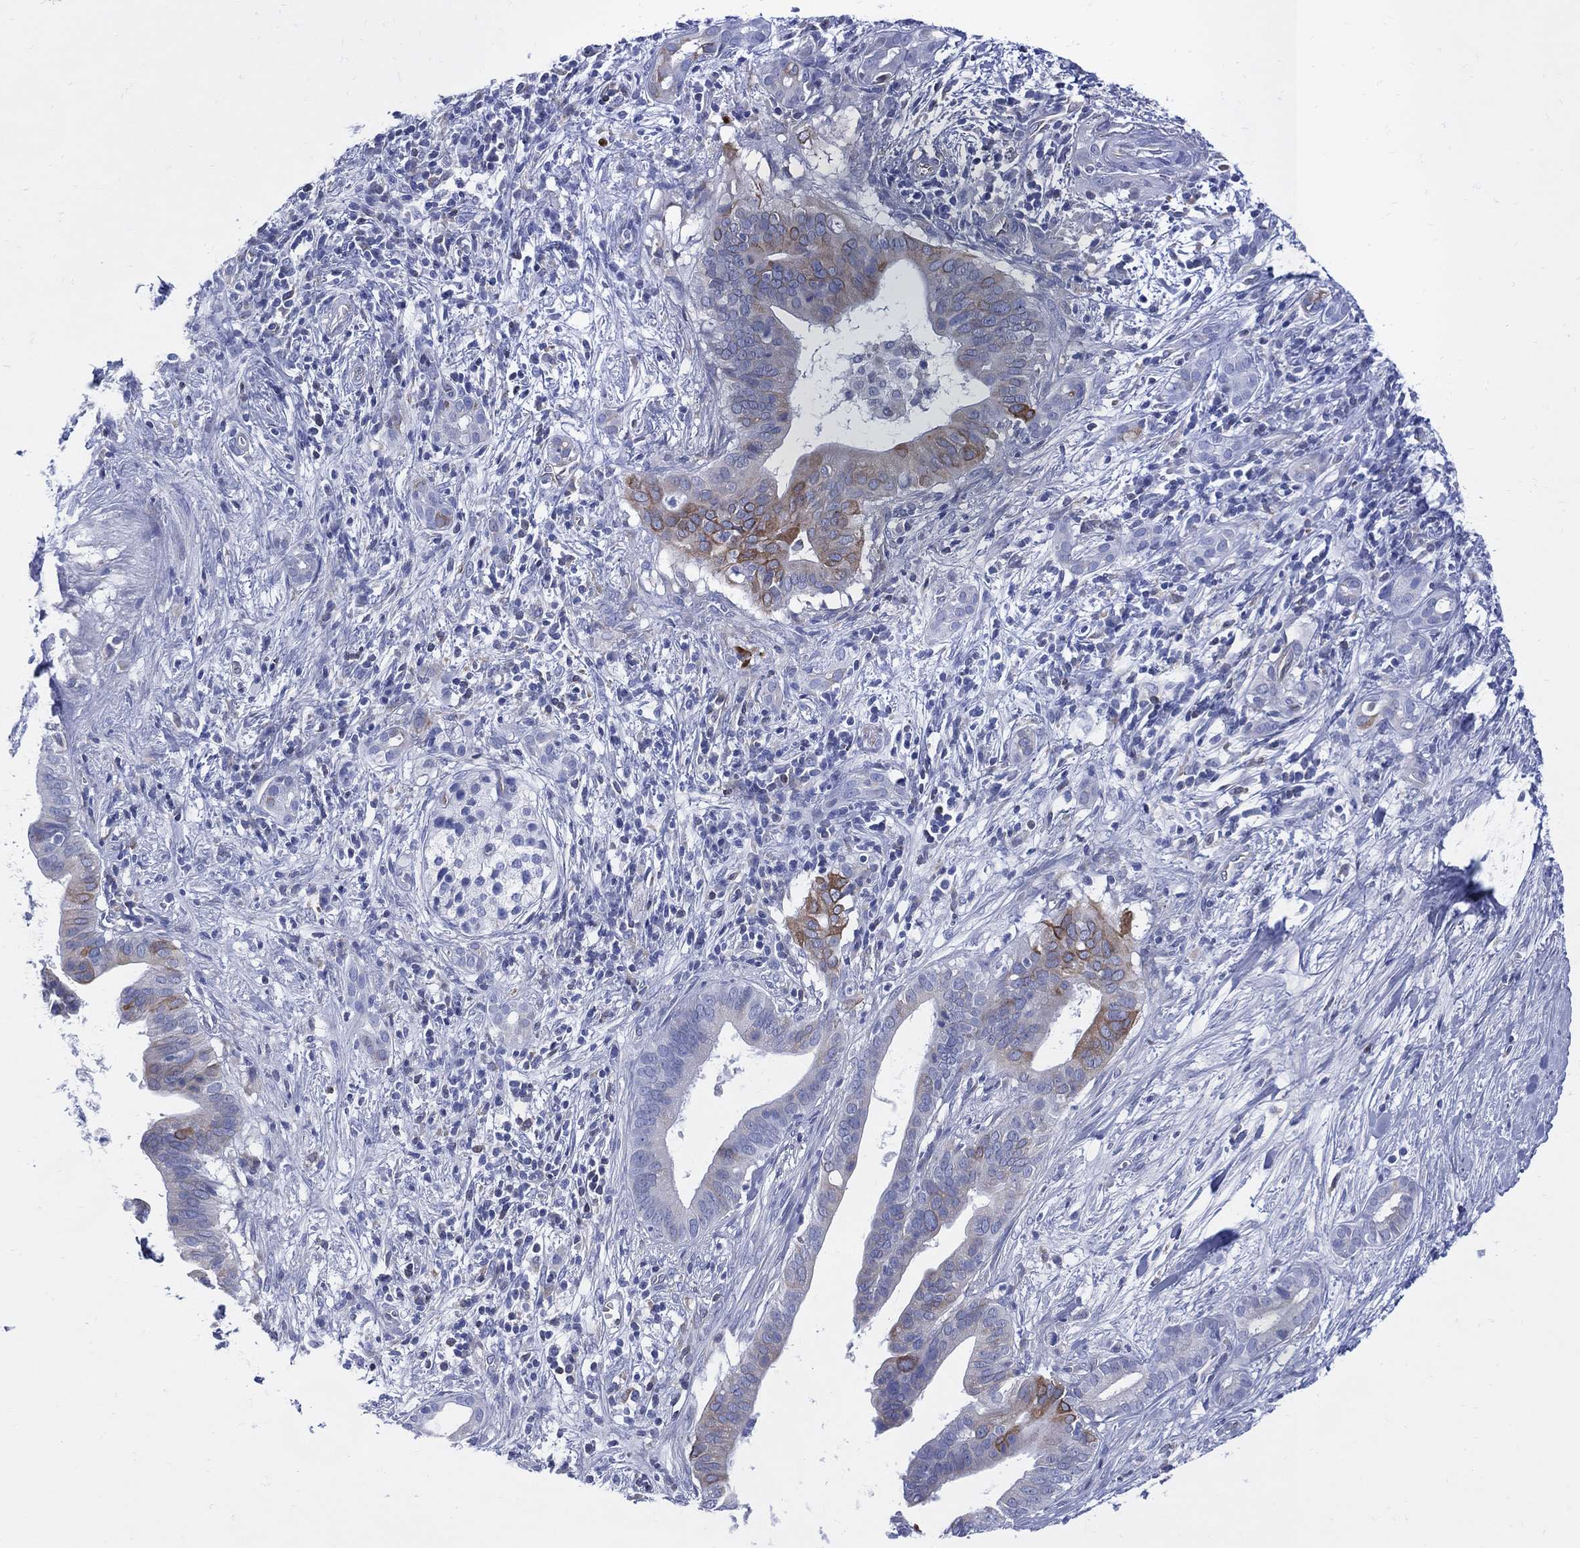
{"staining": {"intensity": "strong", "quantity": "<25%", "location": "cytoplasmic/membranous"}, "tissue": "pancreatic cancer", "cell_type": "Tumor cells", "image_type": "cancer", "snomed": [{"axis": "morphology", "description": "Adenocarcinoma, NOS"}, {"axis": "topography", "description": "Pancreas"}], "caption": "Protein expression analysis of human adenocarcinoma (pancreatic) reveals strong cytoplasmic/membranous positivity in about <25% of tumor cells. The protein is stained brown, and the nuclei are stained in blue (DAB IHC with brightfield microscopy, high magnification).", "gene": "DDI1", "patient": {"sex": "male", "age": 61}}